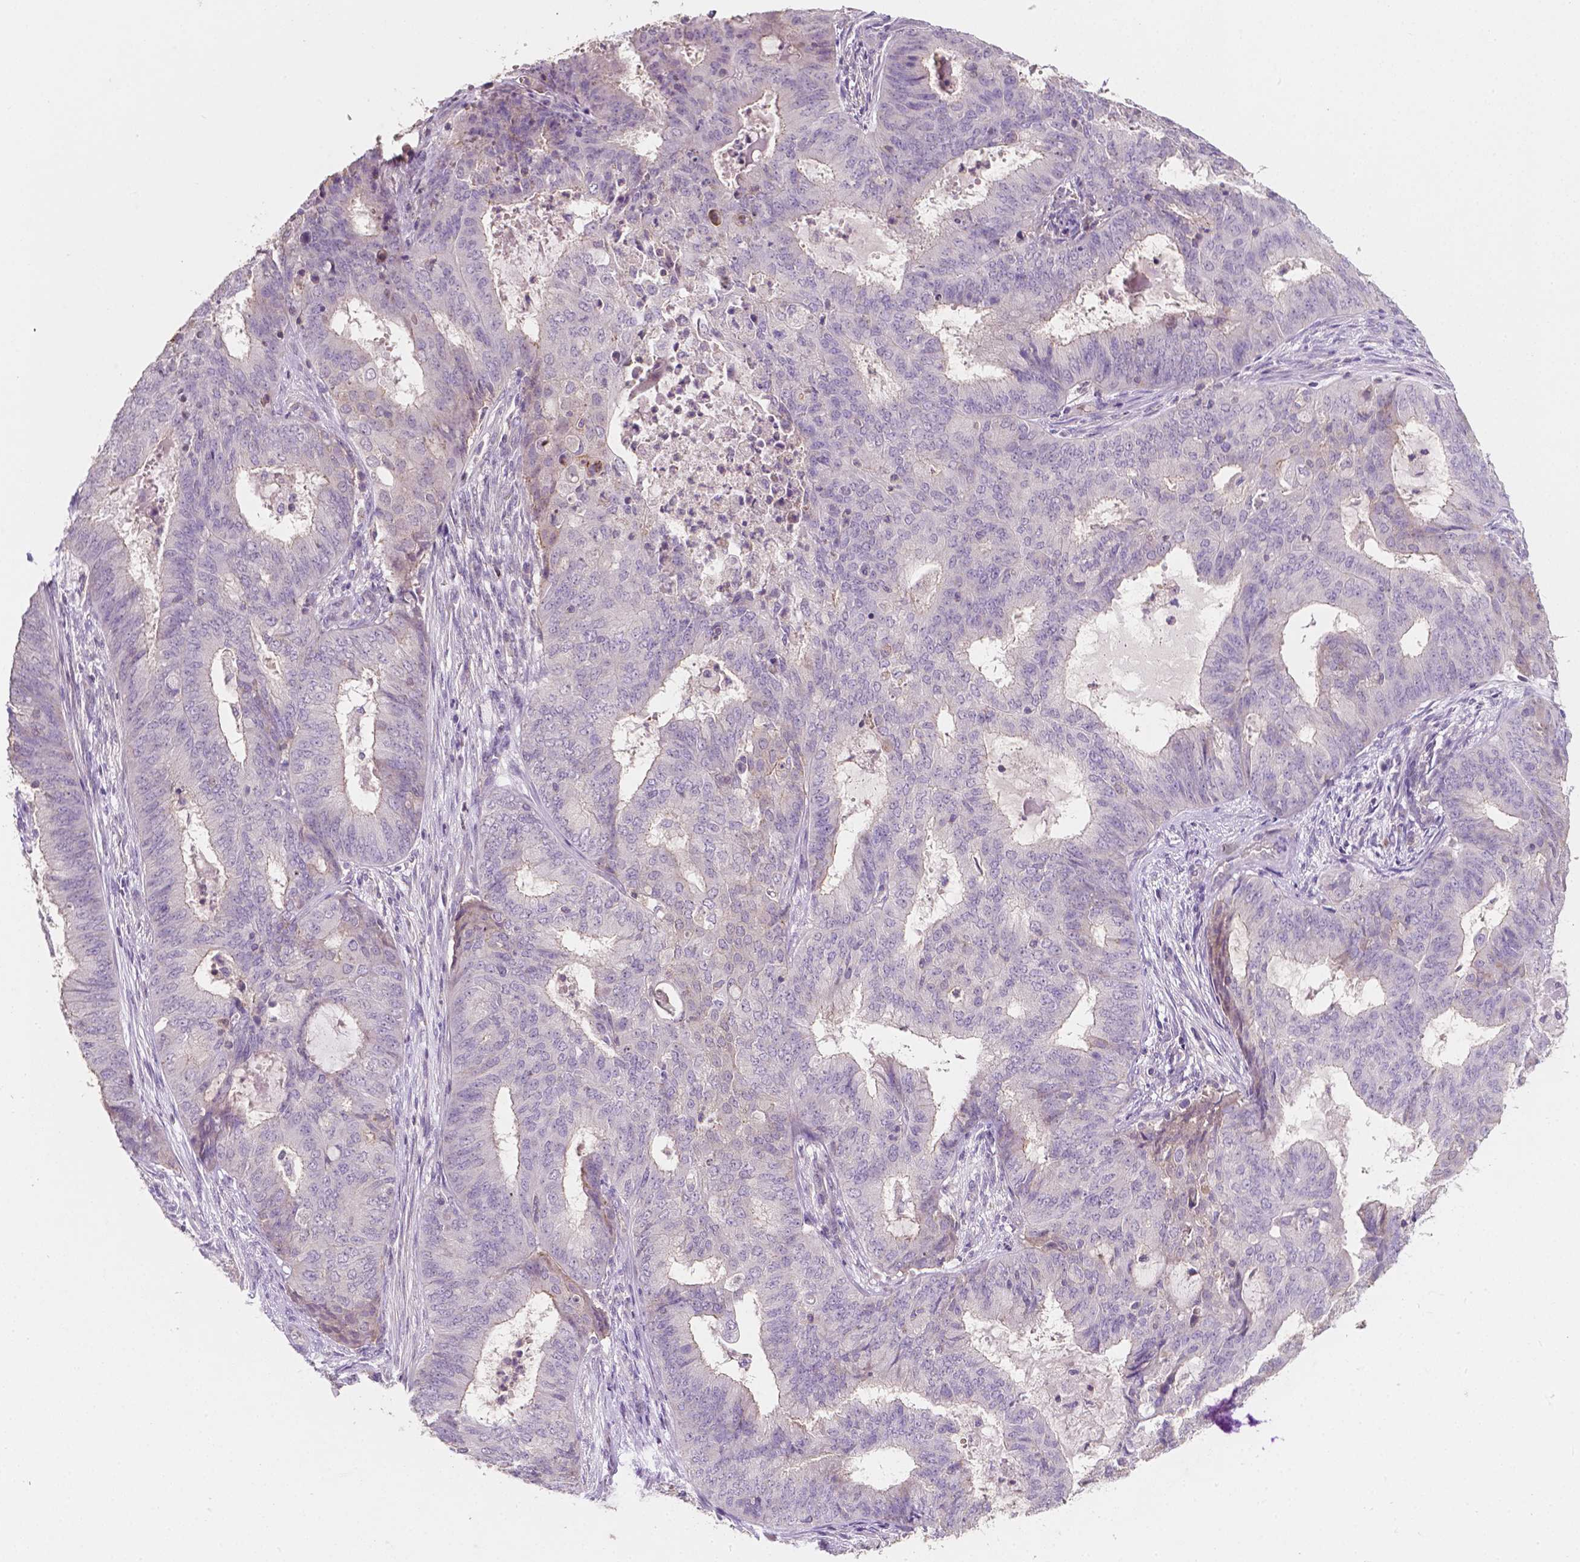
{"staining": {"intensity": "negative", "quantity": "none", "location": "none"}, "tissue": "endometrial cancer", "cell_type": "Tumor cells", "image_type": "cancer", "snomed": [{"axis": "morphology", "description": "Adenocarcinoma, NOS"}, {"axis": "topography", "description": "Endometrium"}], "caption": "Tumor cells show no significant protein staining in endometrial cancer.", "gene": "EGFR", "patient": {"sex": "female", "age": 62}}